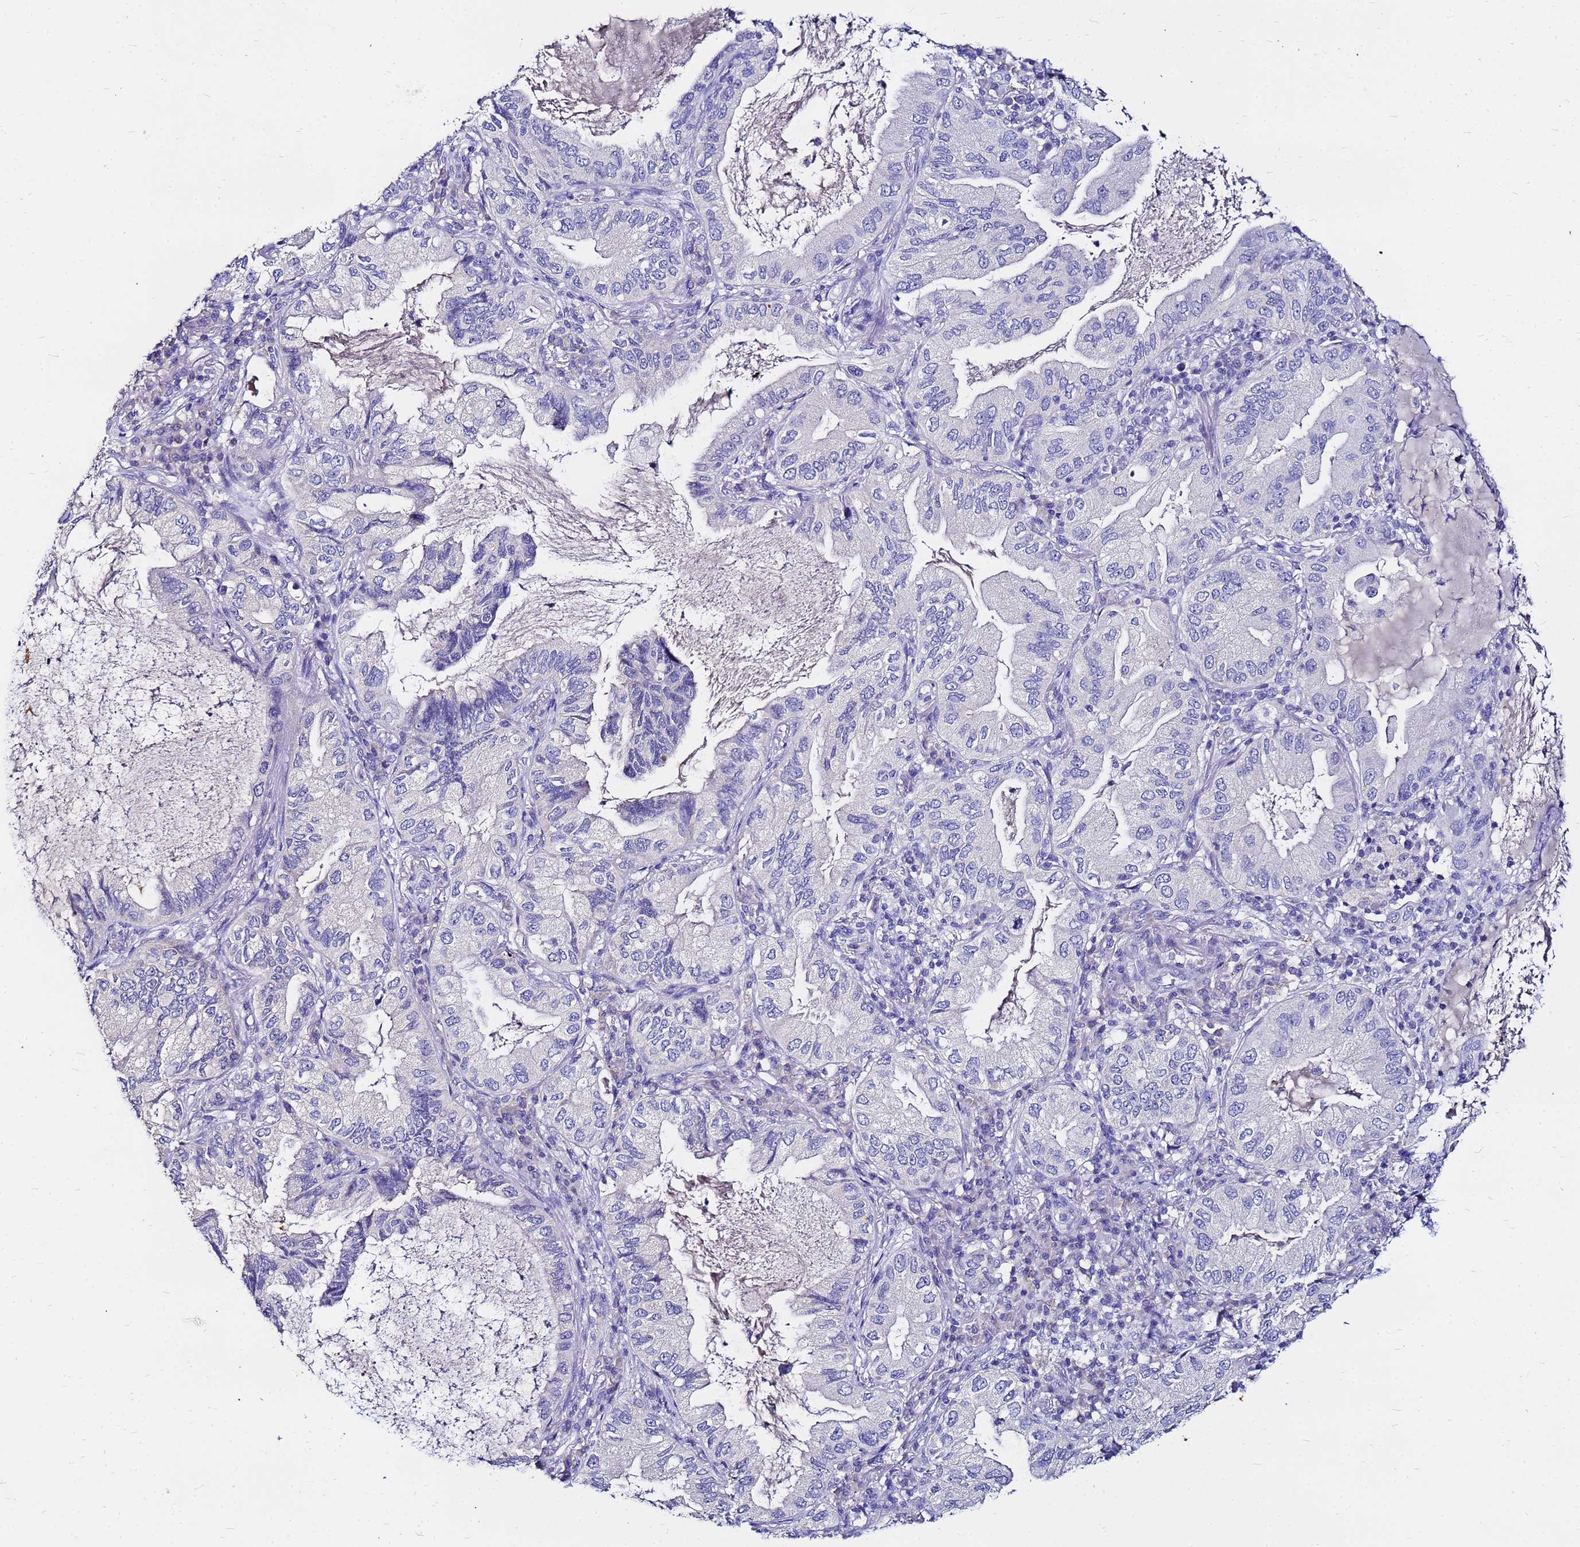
{"staining": {"intensity": "negative", "quantity": "none", "location": "none"}, "tissue": "lung cancer", "cell_type": "Tumor cells", "image_type": "cancer", "snomed": [{"axis": "morphology", "description": "Adenocarcinoma, NOS"}, {"axis": "topography", "description": "Lung"}], "caption": "Immunohistochemistry (IHC) of human lung cancer (adenocarcinoma) exhibits no expression in tumor cells.", "gene": "FAM183A", "patient": {"sex": "female", "age": 69}}